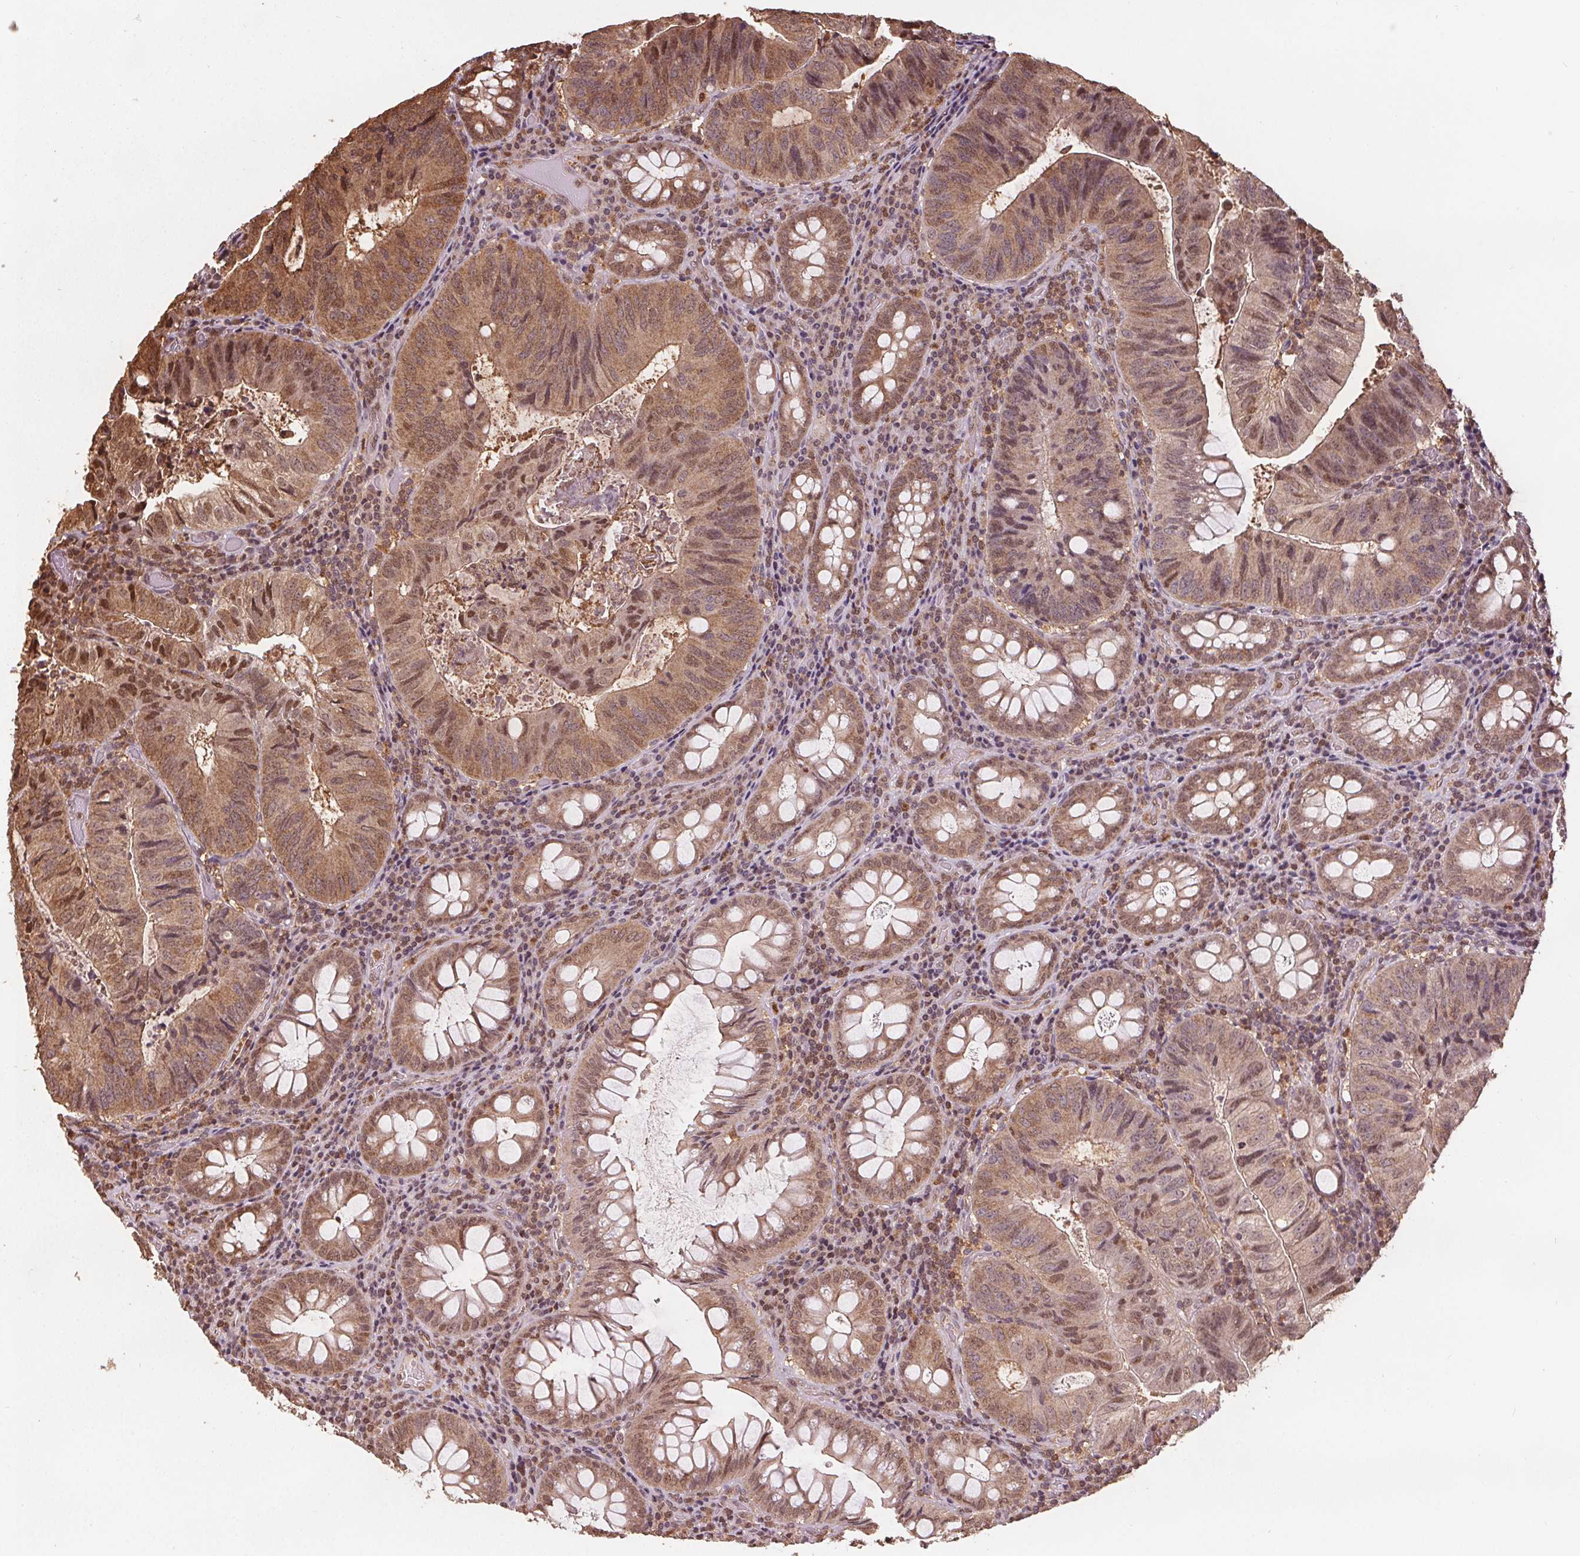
{"staining": {"intensity": "moderate", "quantity": ">75%", "location": "cytoplasmic/membranous,nuclear"}, "tissue": "colorectal cancer", "cell_type": "Tumor cells", "image_type": "cancer", "snomed": [{"axis": "morphology", "description": "Adenocarcinoma, NOS"}, {"axis": "topography", "description": "Colon"}], "caption": "Moderate cytoplasmic/membranous and nuclear expression is identified in about >75% of tumor cells in adenocarcinoma (colorectal).", "gene": "ENO1", "patient": {"sex": "male", "age": 67}}